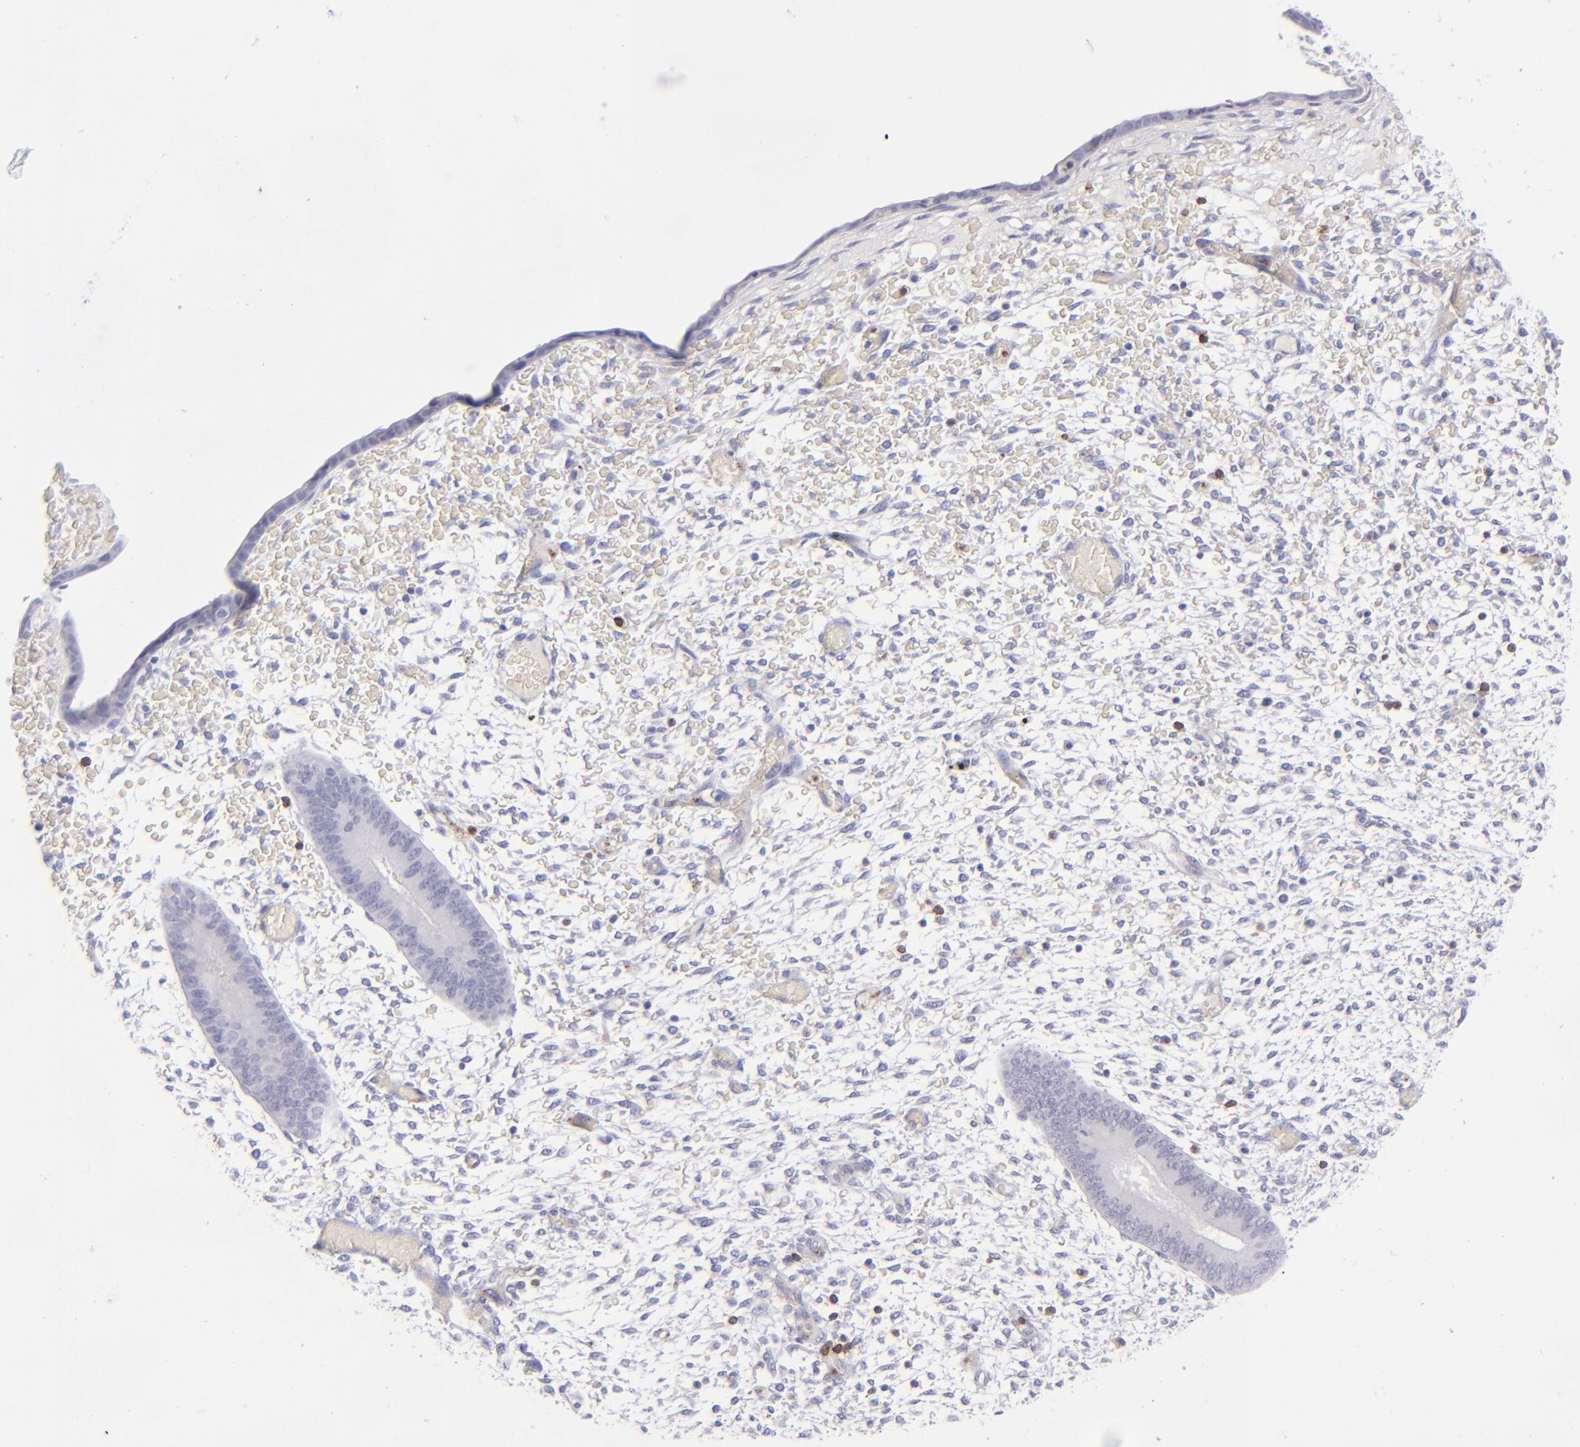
{"staining": {"intensity": "negative", "quantity": "none", "location": "none"}, "tissue": "endometrium", "cell_type": "Cells in endometrial stroma", "image_type": "normal", "snomed": [{"axis": "morphology", "description": "Normal tissue, NOS"}, {"axis": "topography", "description": "Endometrium"}], "caption": "There is no significant positivity in cells in endometrial stroma of endometrium. (DAB immunohistochemistry (IHC) with hematoxylin counter stain).", "gene": "CD27", "patient": {"sex": "female", "age": 42}}